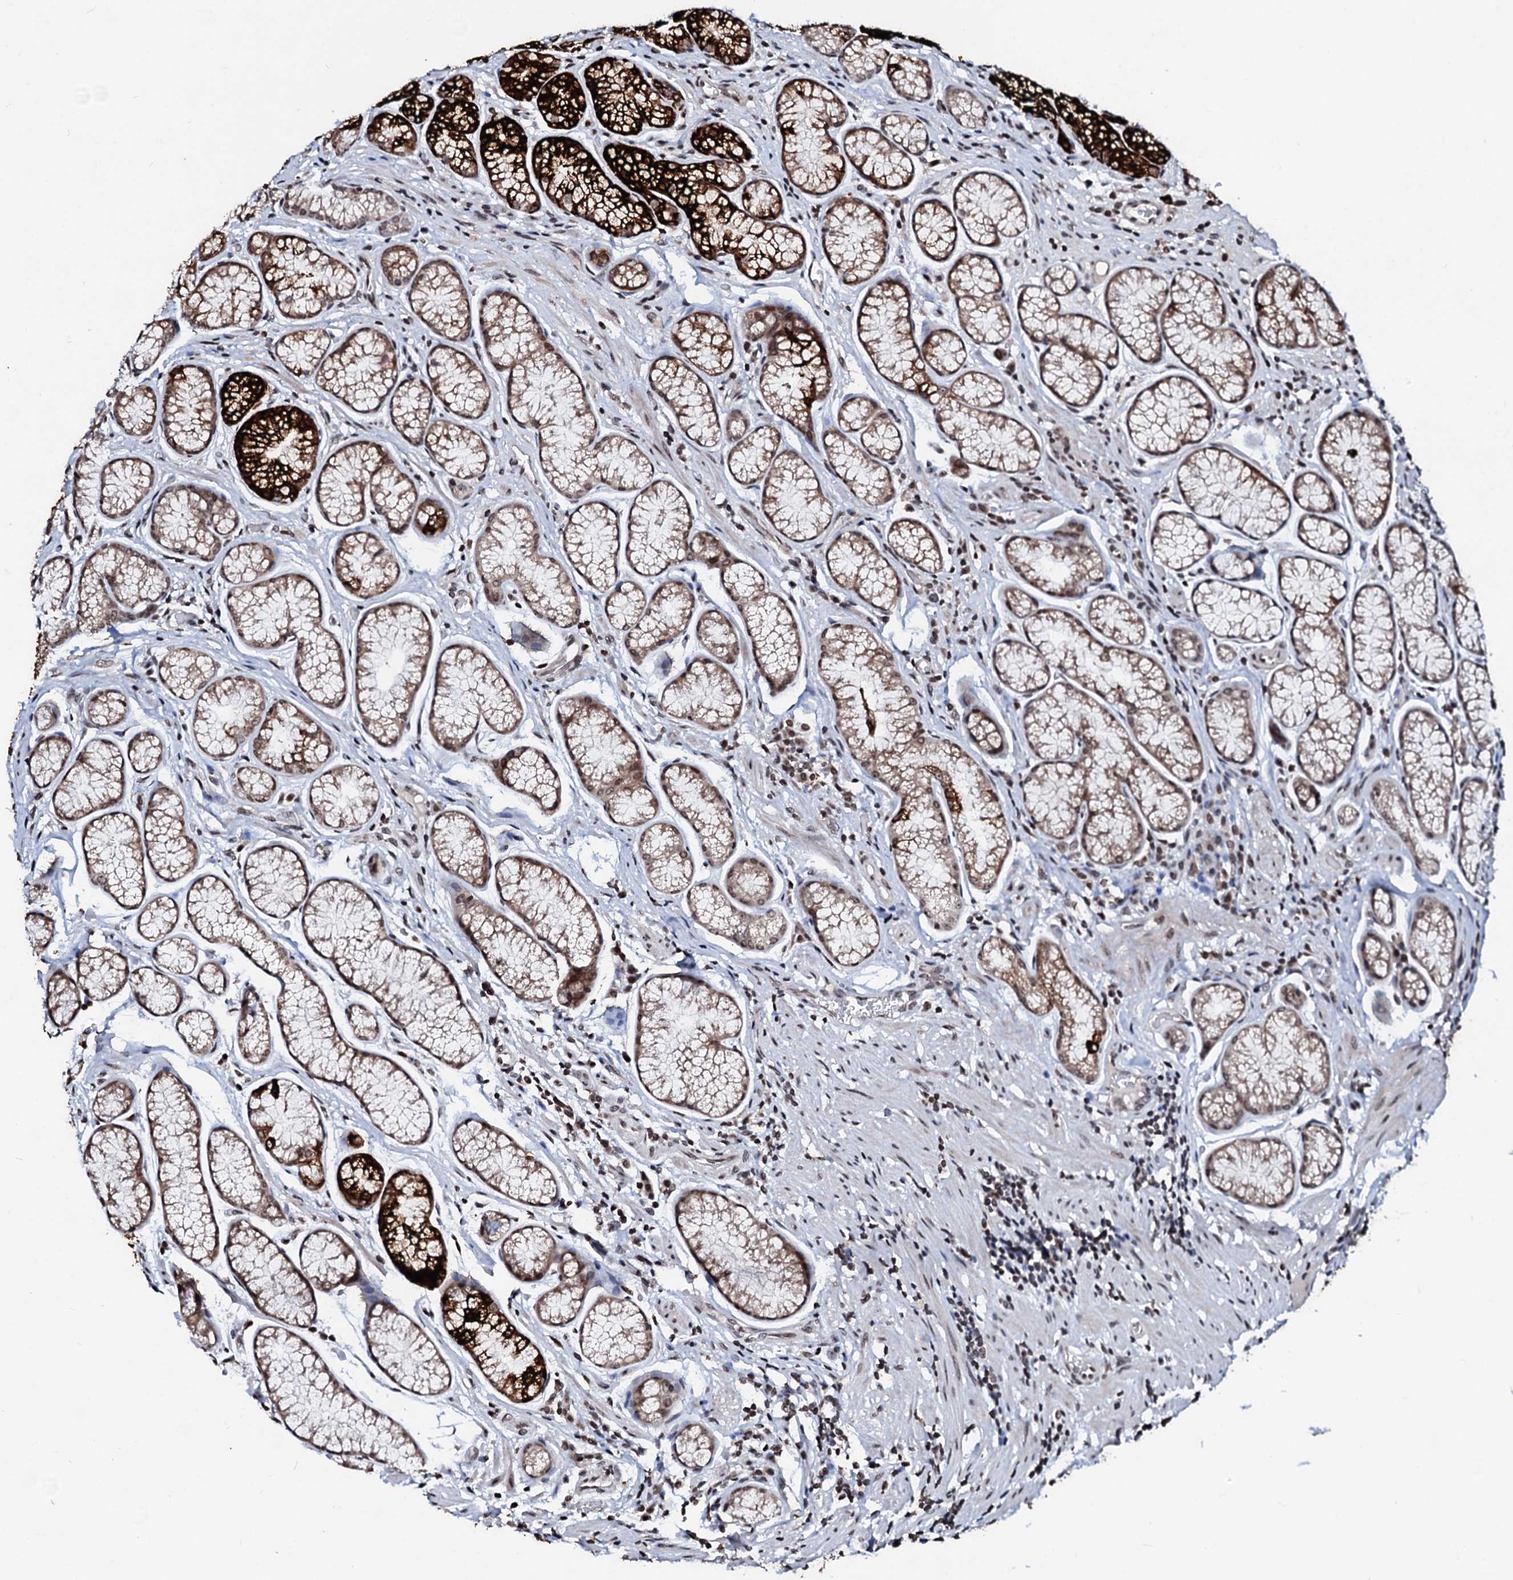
{"staining": {"intensity": "strong", "quantity": "25%-75%", "location": "cytoplasmic/membranous,nuclear"}, "tissue": "stomach", "cell_type": "Glandular cells", "image_type": "normal", "snomed": [{"axis": "morphology", "description": "Normal tissue, NOS"}, {"axis": "topography", "description": "Stomach"}], "caption": "IHC (DAB (3,3'-diaminobenzidine)) staining of normal stomach reveals strong cytoplasmic/membranous,nuclear protein staining in about 25%-75% of glandular cells. (Brightfield microscopy of DAB IHC at high magnification).", "gene": "LSM11", "patient": {"sex": "male", "age": 42}}